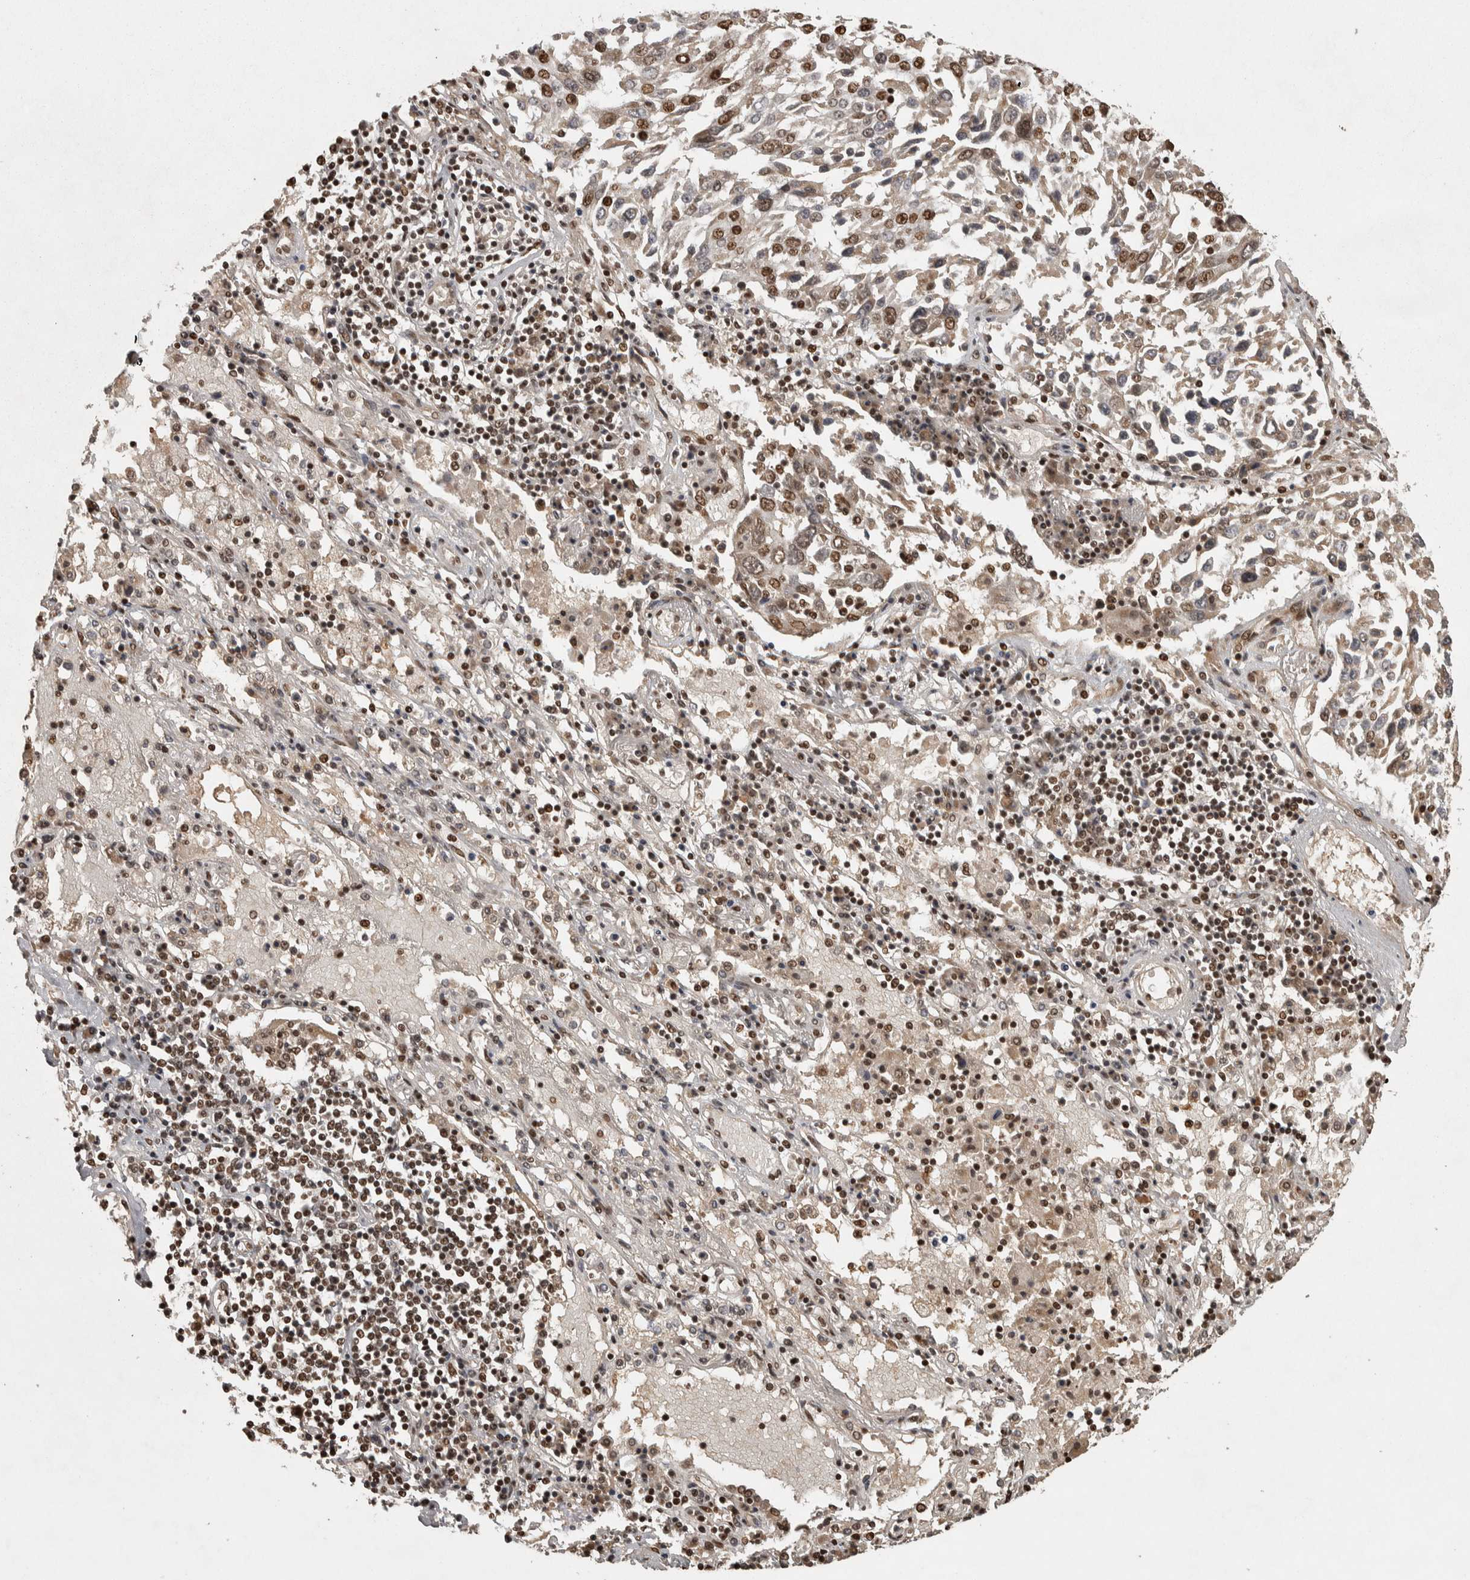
{"staining": {"intensity": "strong", "quantity": ">75%", "location": "nuclear"}, "tissue": "lung cancer", "cell_type": "Tumor cells", "image_type": "cancer", "snomed": [{"axis": "morphology", "description": "Squamous cell carcinoma, NOS"}, {"axis": "topography", "description": "Lung"}], "caption": "Lung cancer (squamous cell carcinoma) tissue exhibits strong nuclear staining in about >75% of tumor cells, visualized by immunohistochemistry.", "gene": "ZFHX4", "patient": {"sex": "male", "age": 65}}